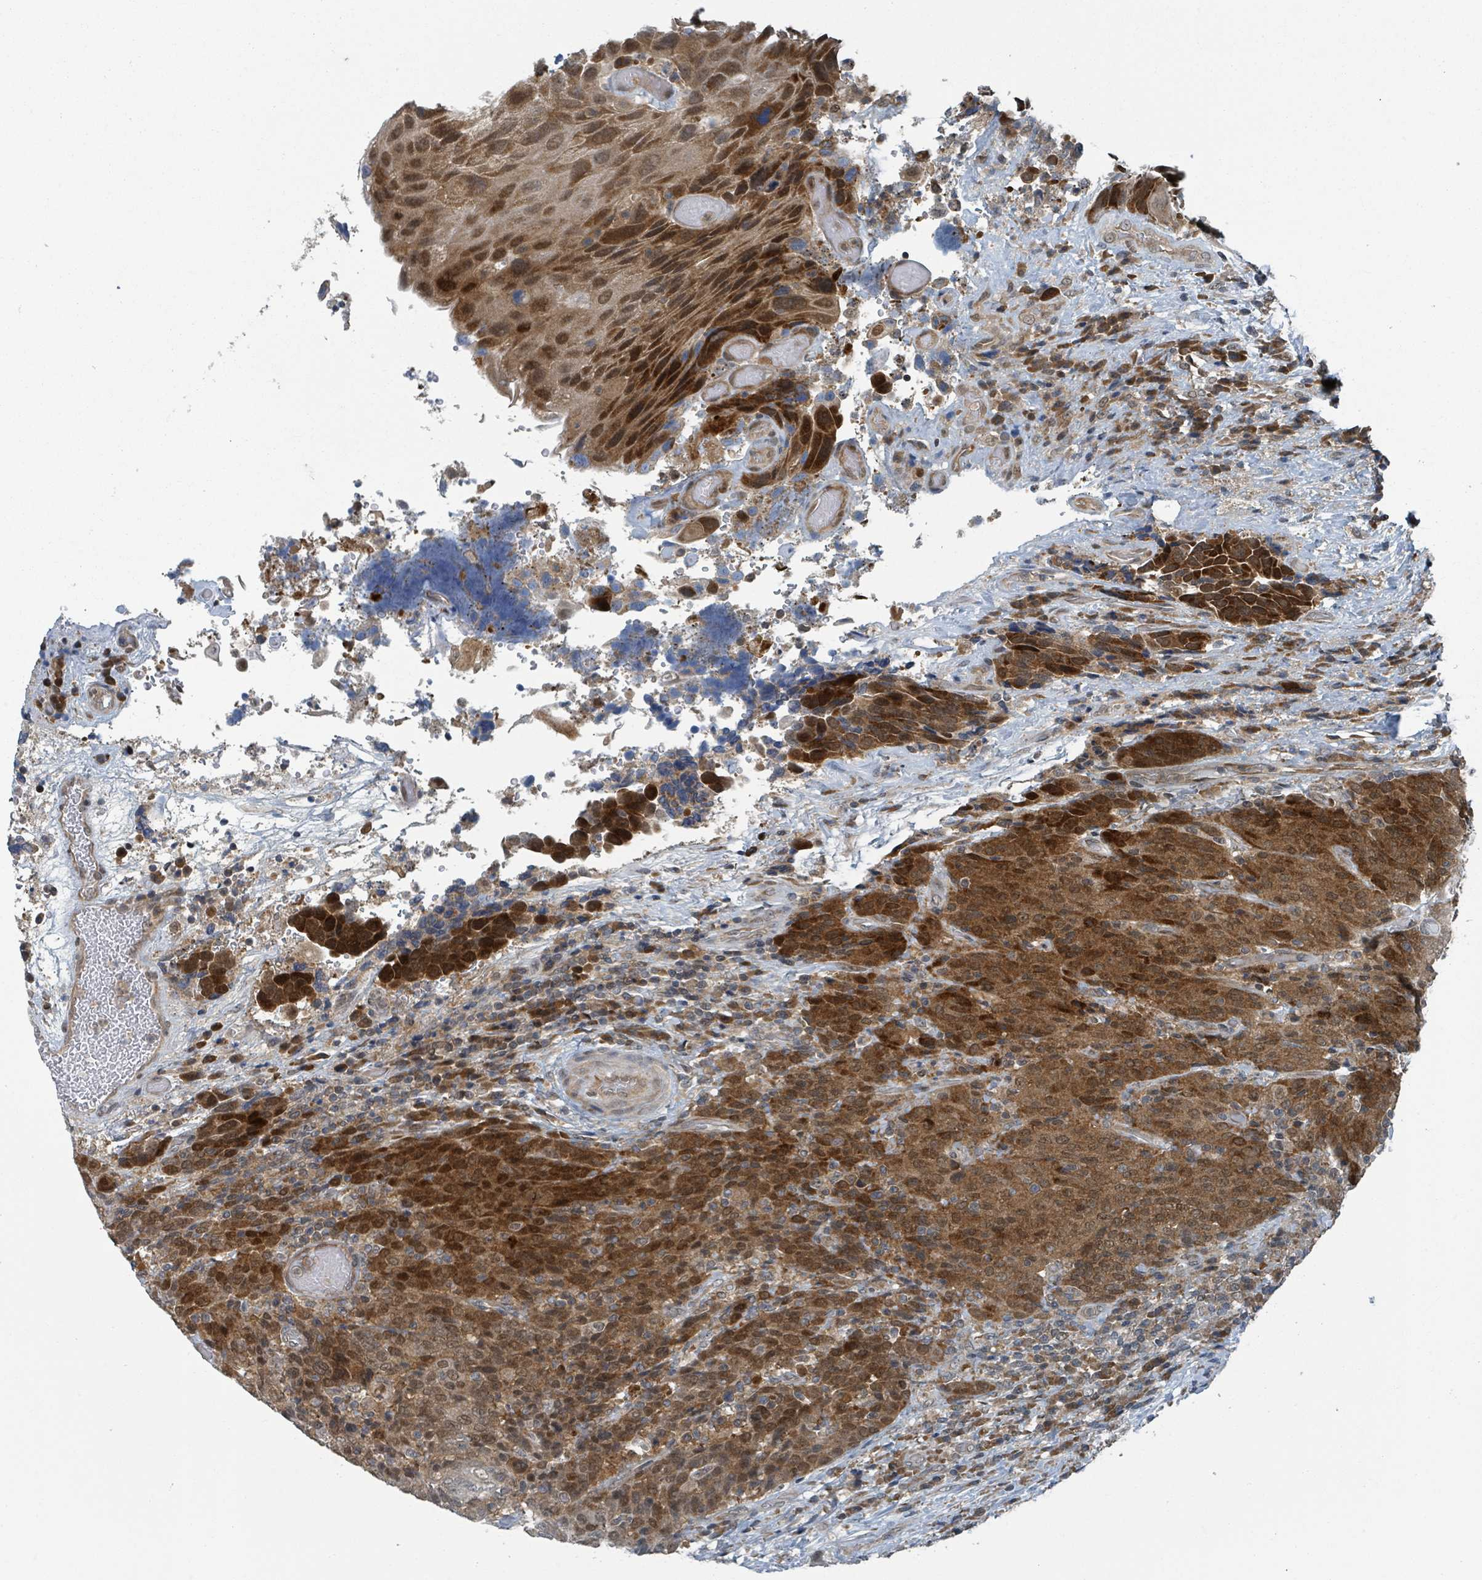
{"staining": {"intensity": "moderate", "quantity": ">75%", "location": "cytoplasmic/membranous,nuclear"}, "tissue": "urothelial cancer", "cell_type": "Tumor cells", "image_type": "cancer", "snomed": [{"axis": "morphology", "description": "Urothelial carcinoma, High grade"}, {"axis": "topography", "description": "Urinary bladder"}], "caption": "There is medium levels of moderate cytoplasmic/membranous and nuclear positivity in tumor cells of urothelial cancer, as demonstrated by immunohistochemical staining (brown color).", "gene": "GOLGA7", "patient": {"sex": "female", "age": 70}}